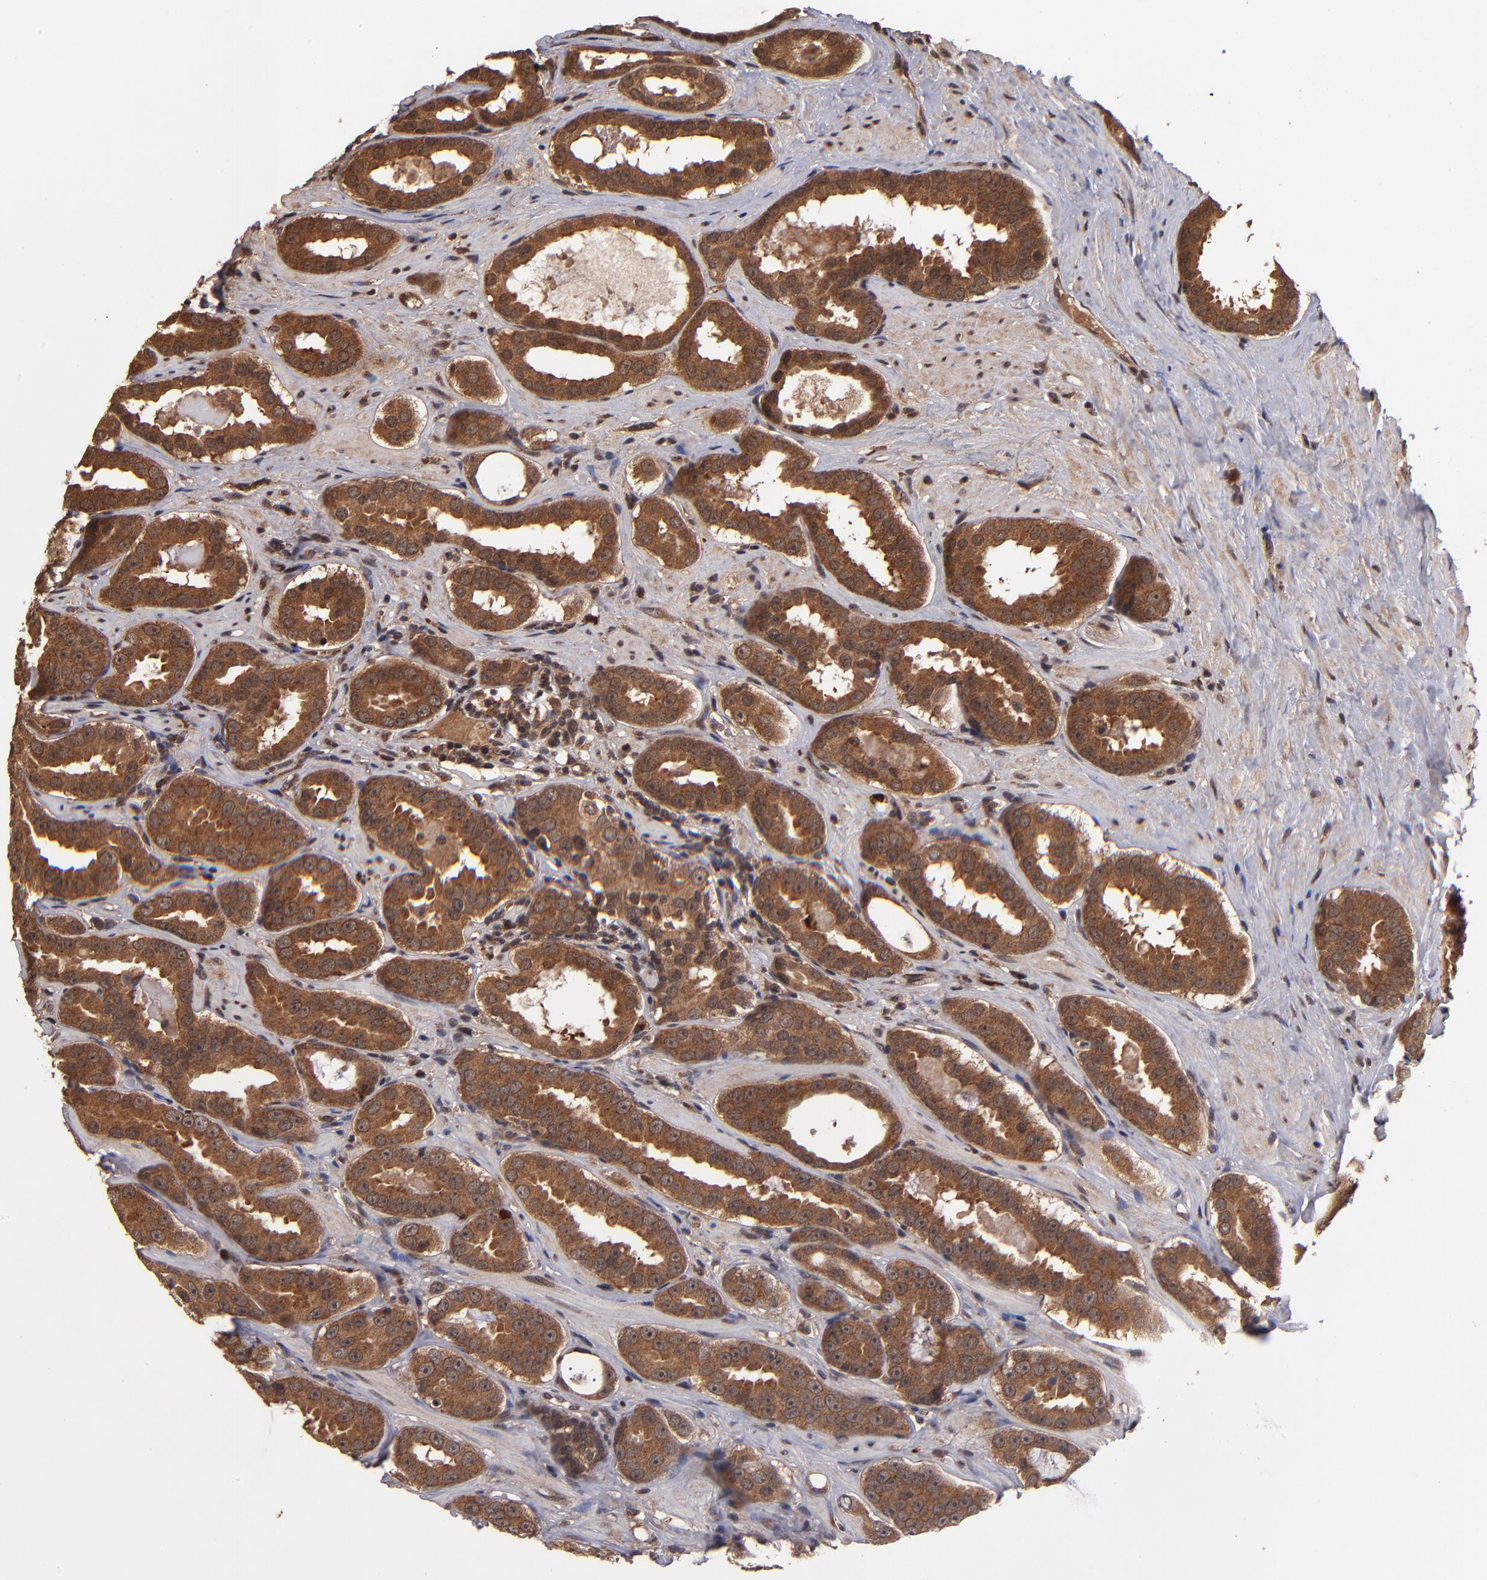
{"staining": {"intensity": "strong", "quantity": ">75%", "location": "cytoplasmic/membranous"}, "tissue": "prostate cancer", "cell_type": "Tumor cells", "image_type": "cancer", "snomed": [{"axis": "morphology", "description": "Adenocarcinoma, Low grade"}, {"axis": "topography", "description": "Prostate"}], "caption": "A high-resolution photomicrograph shows immunohistochemistry staining of low-grade adenocarcinoma (prostate), which exhibits strong cytoplasmic/membranous positivity in about >75% of tumor cells.", "gene": "NFE2L2", "patient": {"sex": "male", "age": 59}}